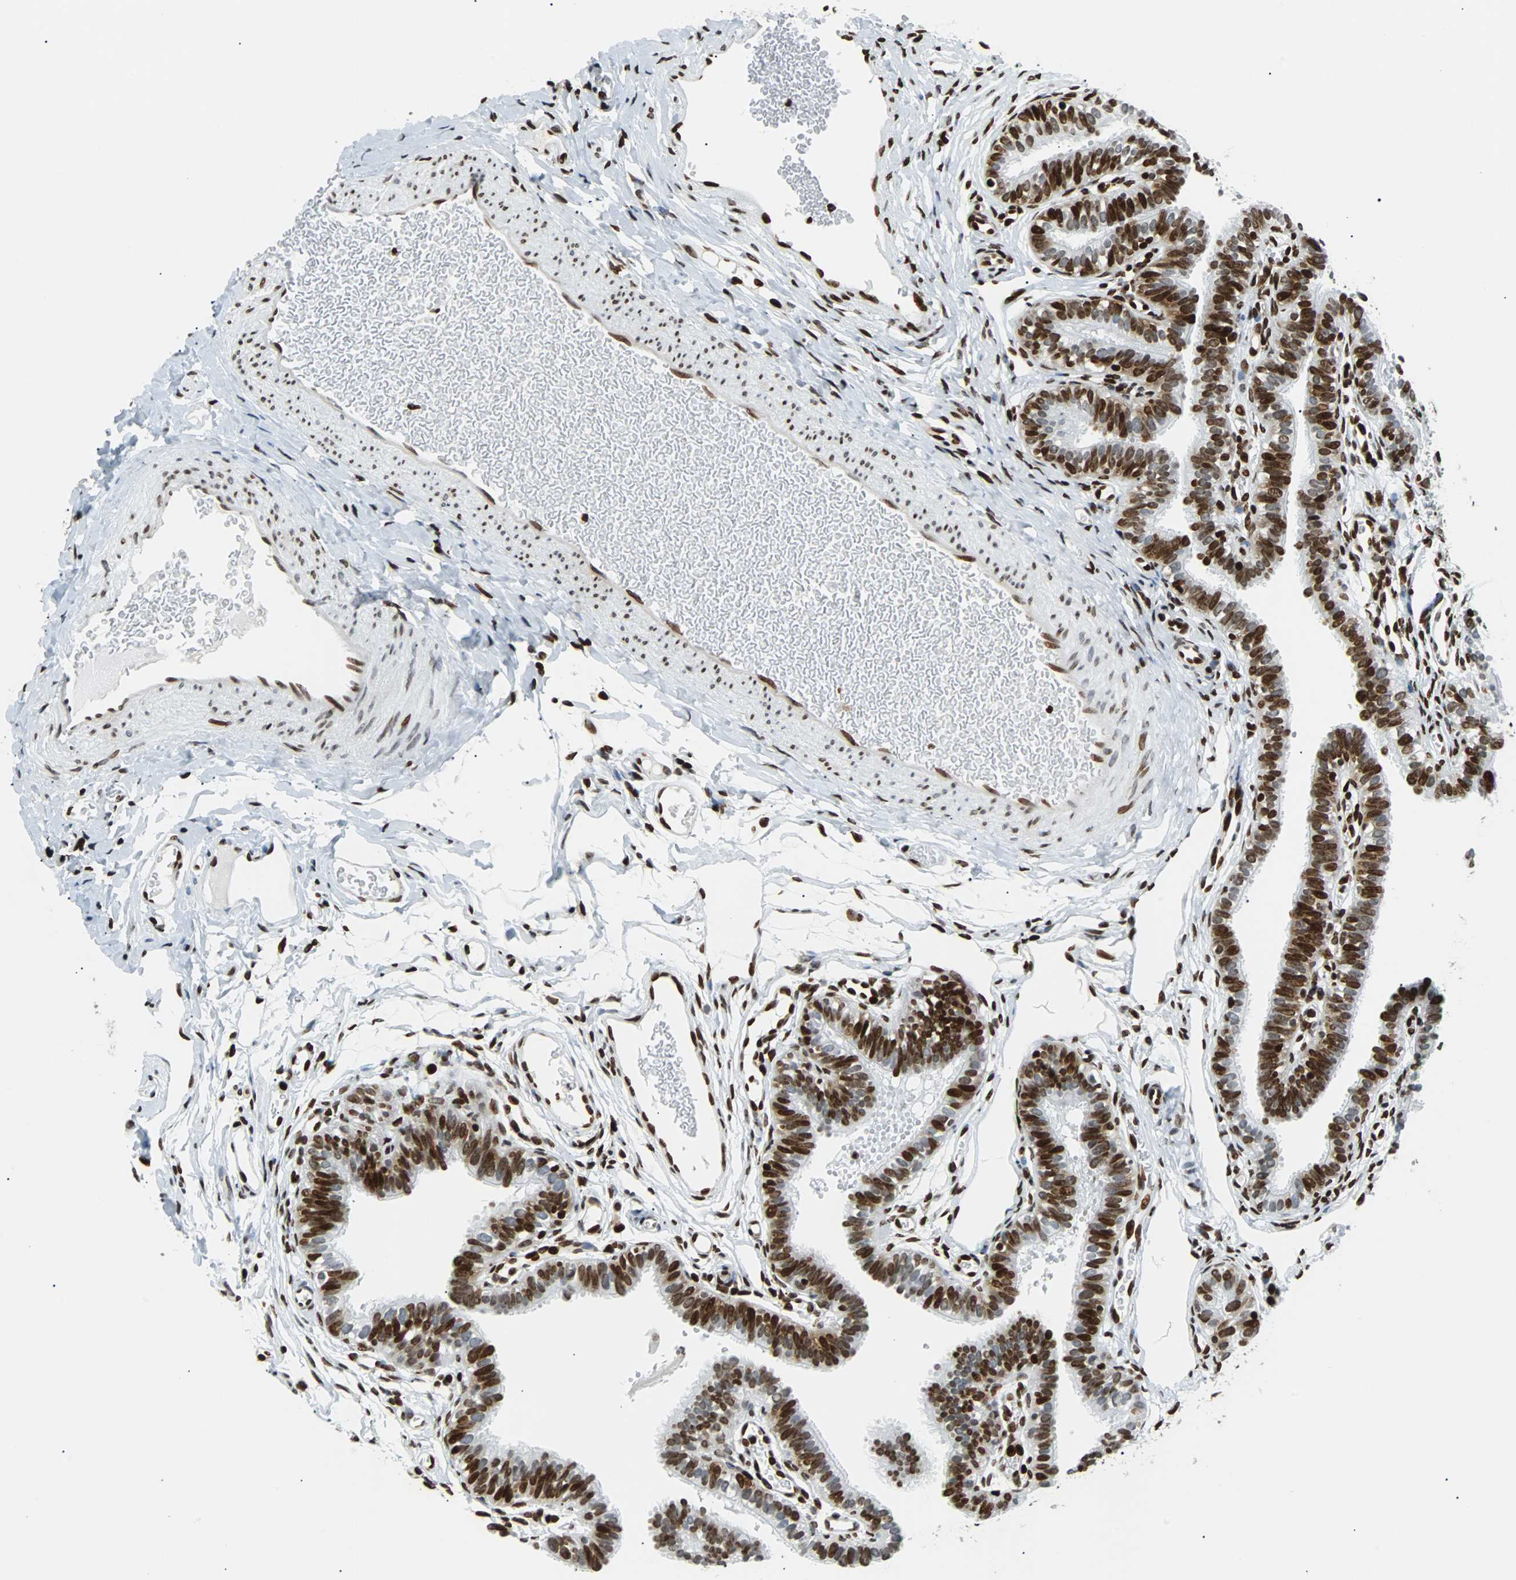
{"staining": {"intensity": "strong", "quantity": ">75%", "location": "nuclear"}, "tissue": "fallopian tube", "cell_type": "Glandular cells", "image_type": "normal", "snomed": [{"axis": "morphology", "description": "Normal tissue, NOS"}, {"axis": "topography", "description": "Fallopian tube"}, {"axis": "topography", "description": "Placenta"}], "caption": "Glandular cells exhibit strong nuclear staining in approximately >75% of cells in benign fallopian tube. (brown staining indicates protein expression, while blue staining denotes nuclei).", "gene": "ZNF131", "patient": {"sex": "female", "age": 34}}